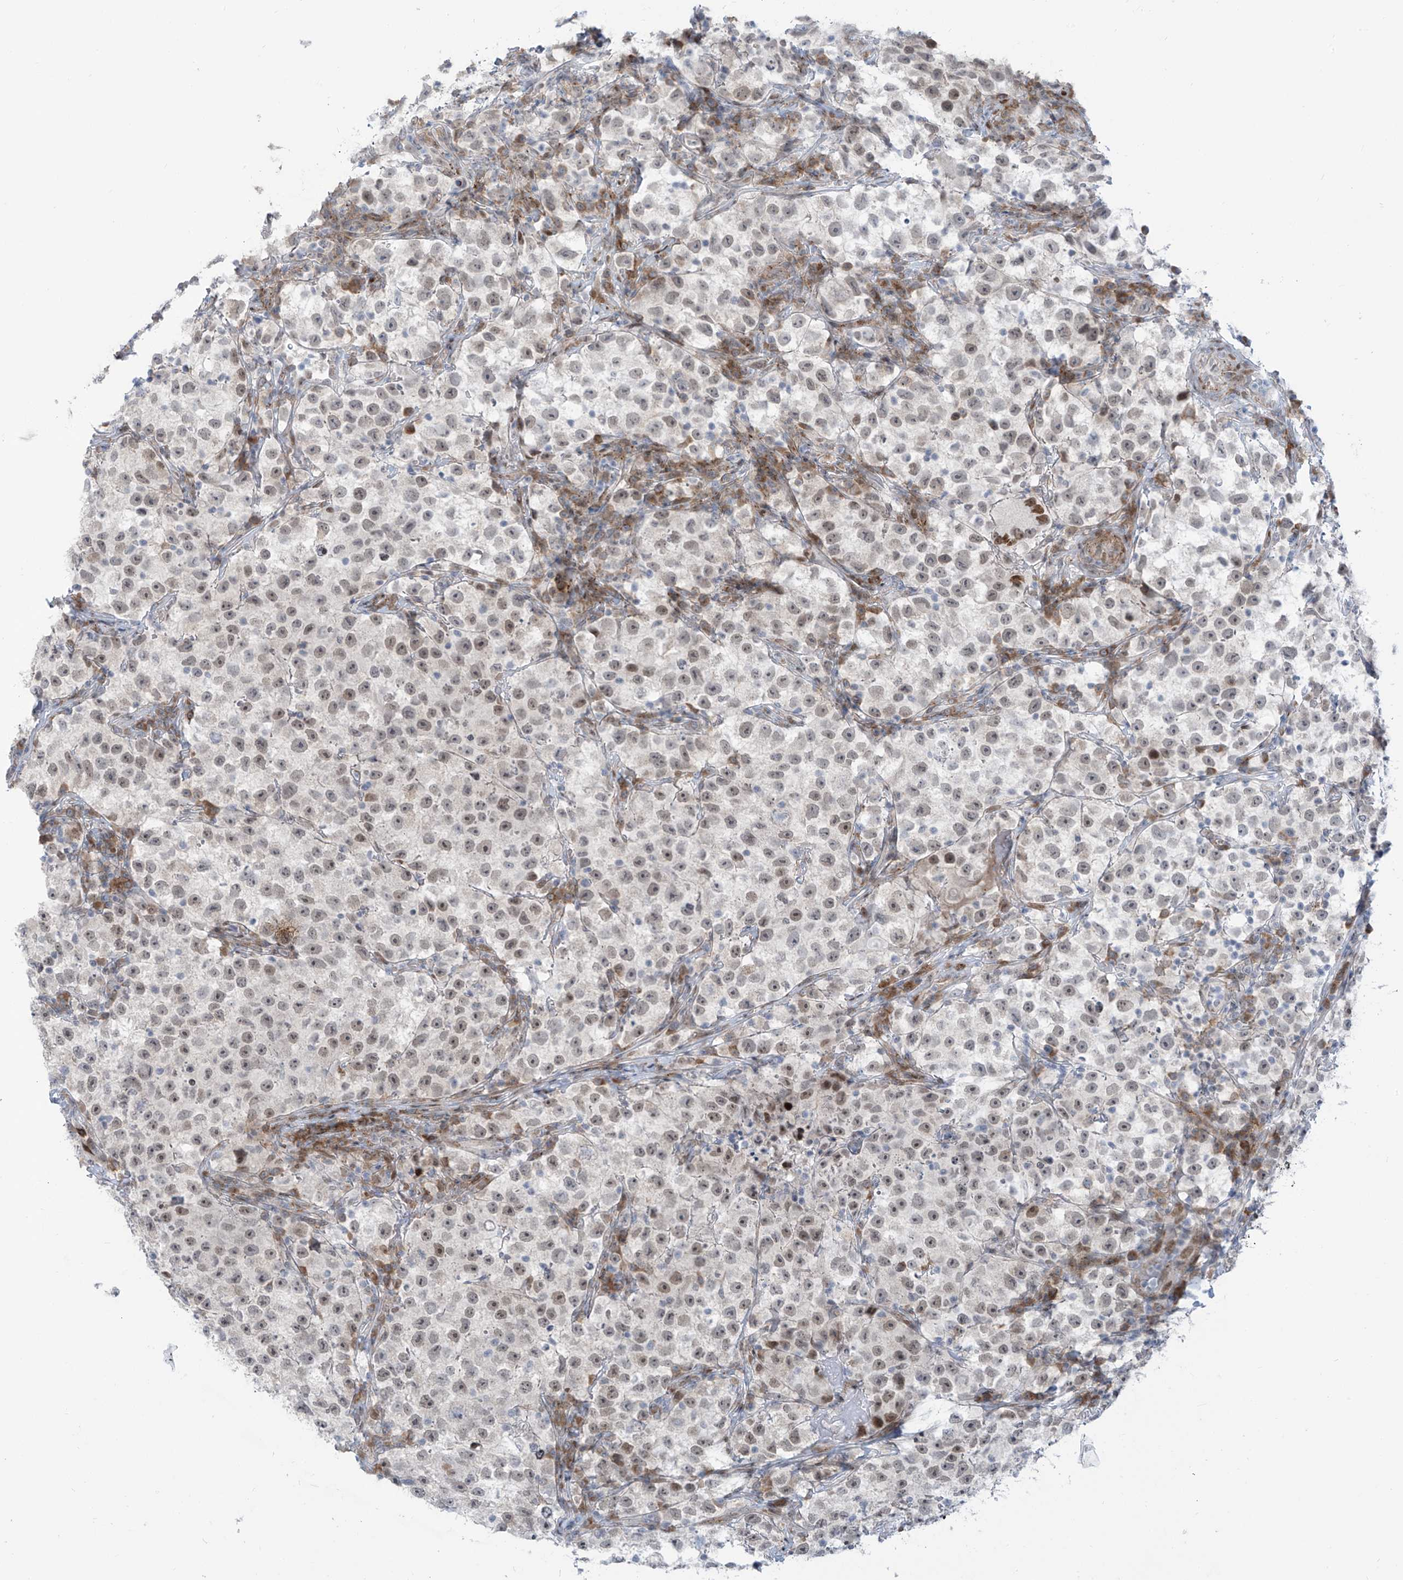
{"staining": {"intensity": "weak", "quantity": ">75%", "location": "nuclear"}, "tissue": "testis cancer", "cell_type": "Tumor cells", "image_type": "cancer", "snomed": [{"axis": "morphology", "description": "Seminoma, NOS"}, {"axis": "topography", "description": "Testis"}], "caption": "Weak nuclear protein expression is seen in approximately >75% of tumor cells in testis seminoma.", "gene": "LIN9", "patient": {"sex": "male", "age": 22}}